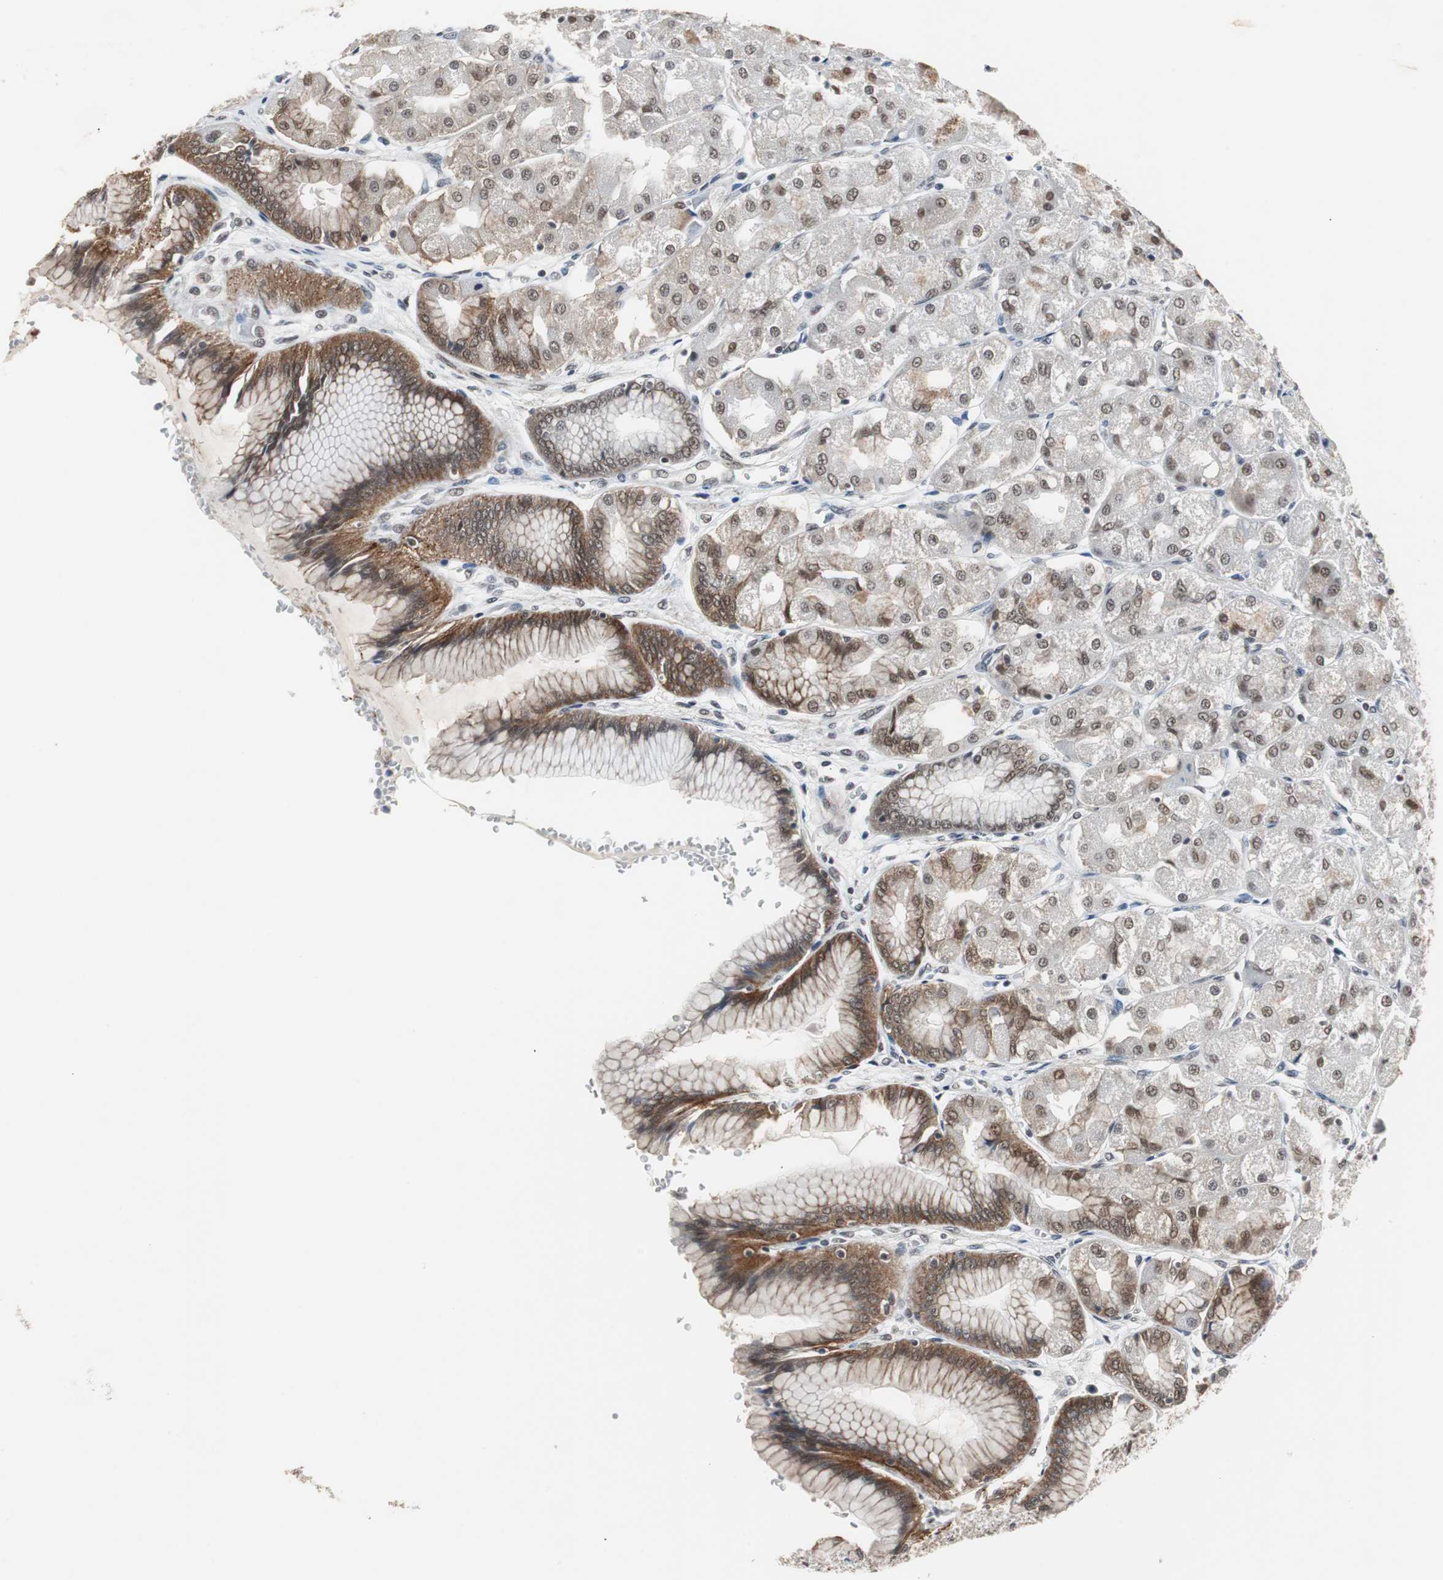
{"staining": {"intensity": "moderate", "quantity": "25%-75%", "location": "cytoplasmic/membranous,nuclear"}, "tissue": "stomach", "cell_type": "Glandular cells", "image_type": "normal", "snomed": [{"axis": "morphology", "description": "Normal tissue, NOS"}, {"axis": "morphology", "description": "Adenocarcinoma, NOS"}, {"axis": "topography", "description": "Stomach"}, {"axis": "topography", "description": "Stomach, lower"}], "caption": "This micrograph shows IHC staining of benign stomach, with medium moderate cytoplasmic/membranous,nuclear expression in approximately 25%-75% of glandular cells.", "gene": "TAF7", "patient": {"sex": "female", "age": 65}}